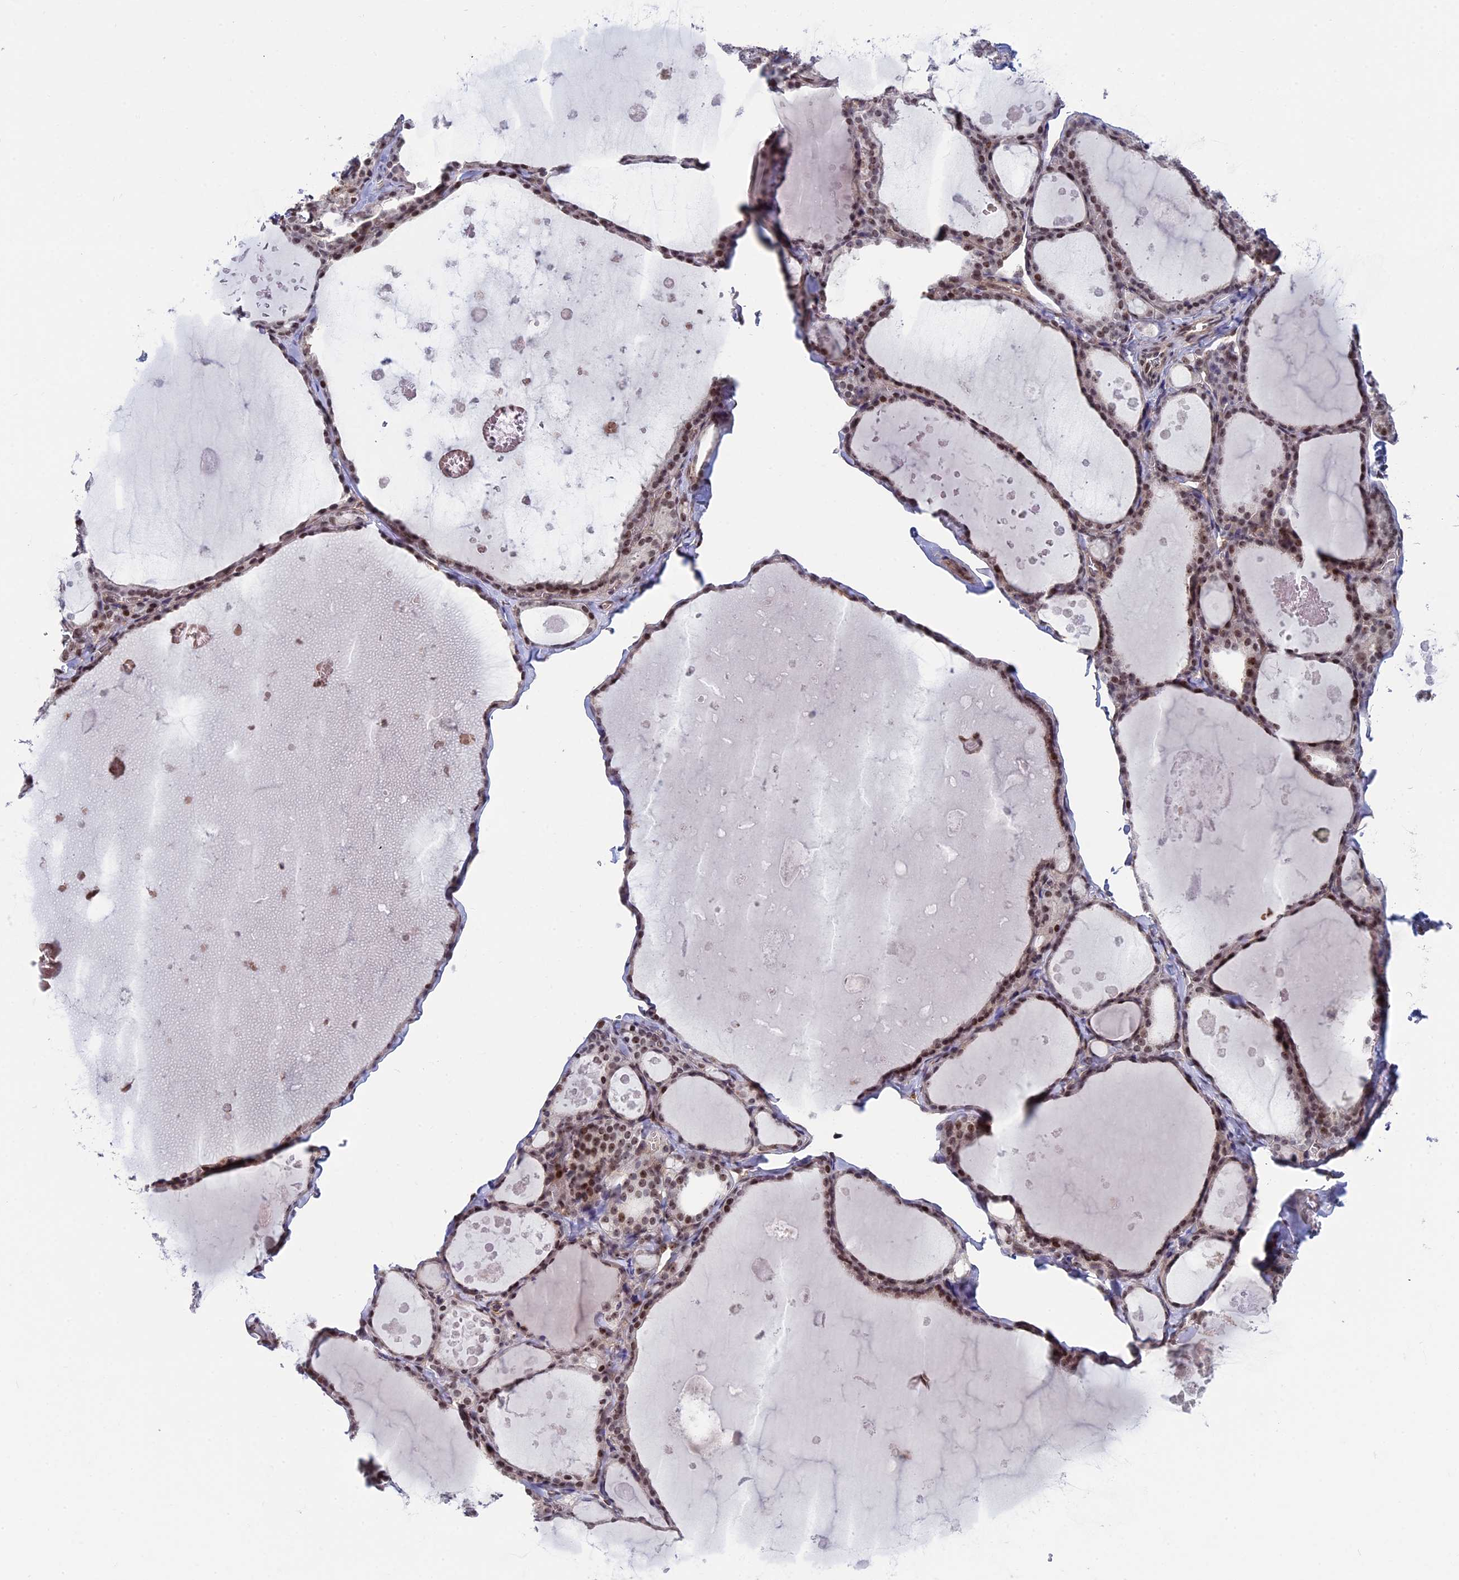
{"staining": {"intensity": "moderate", "quantity": ">75%", "location": "nuclear"}, "tissue": "thyroid gland", "cell_type": "Glandular cells", "image_type": "normal", "snomed": [{"axis": "morphology", "description": "Normal tissue, NOS"}, {"axis": "topography", "description": "Thyroid gland"}], "caption": "Protein expression analysis of unremarkable thyroid gland exhibits moderate nuclear expression in approximately >75% of glandular cells. (DAB IHC with brightfield microscopy, high magnification).", "gene": "CCDC86", "patient": {"sex": "male", "age": 56}}